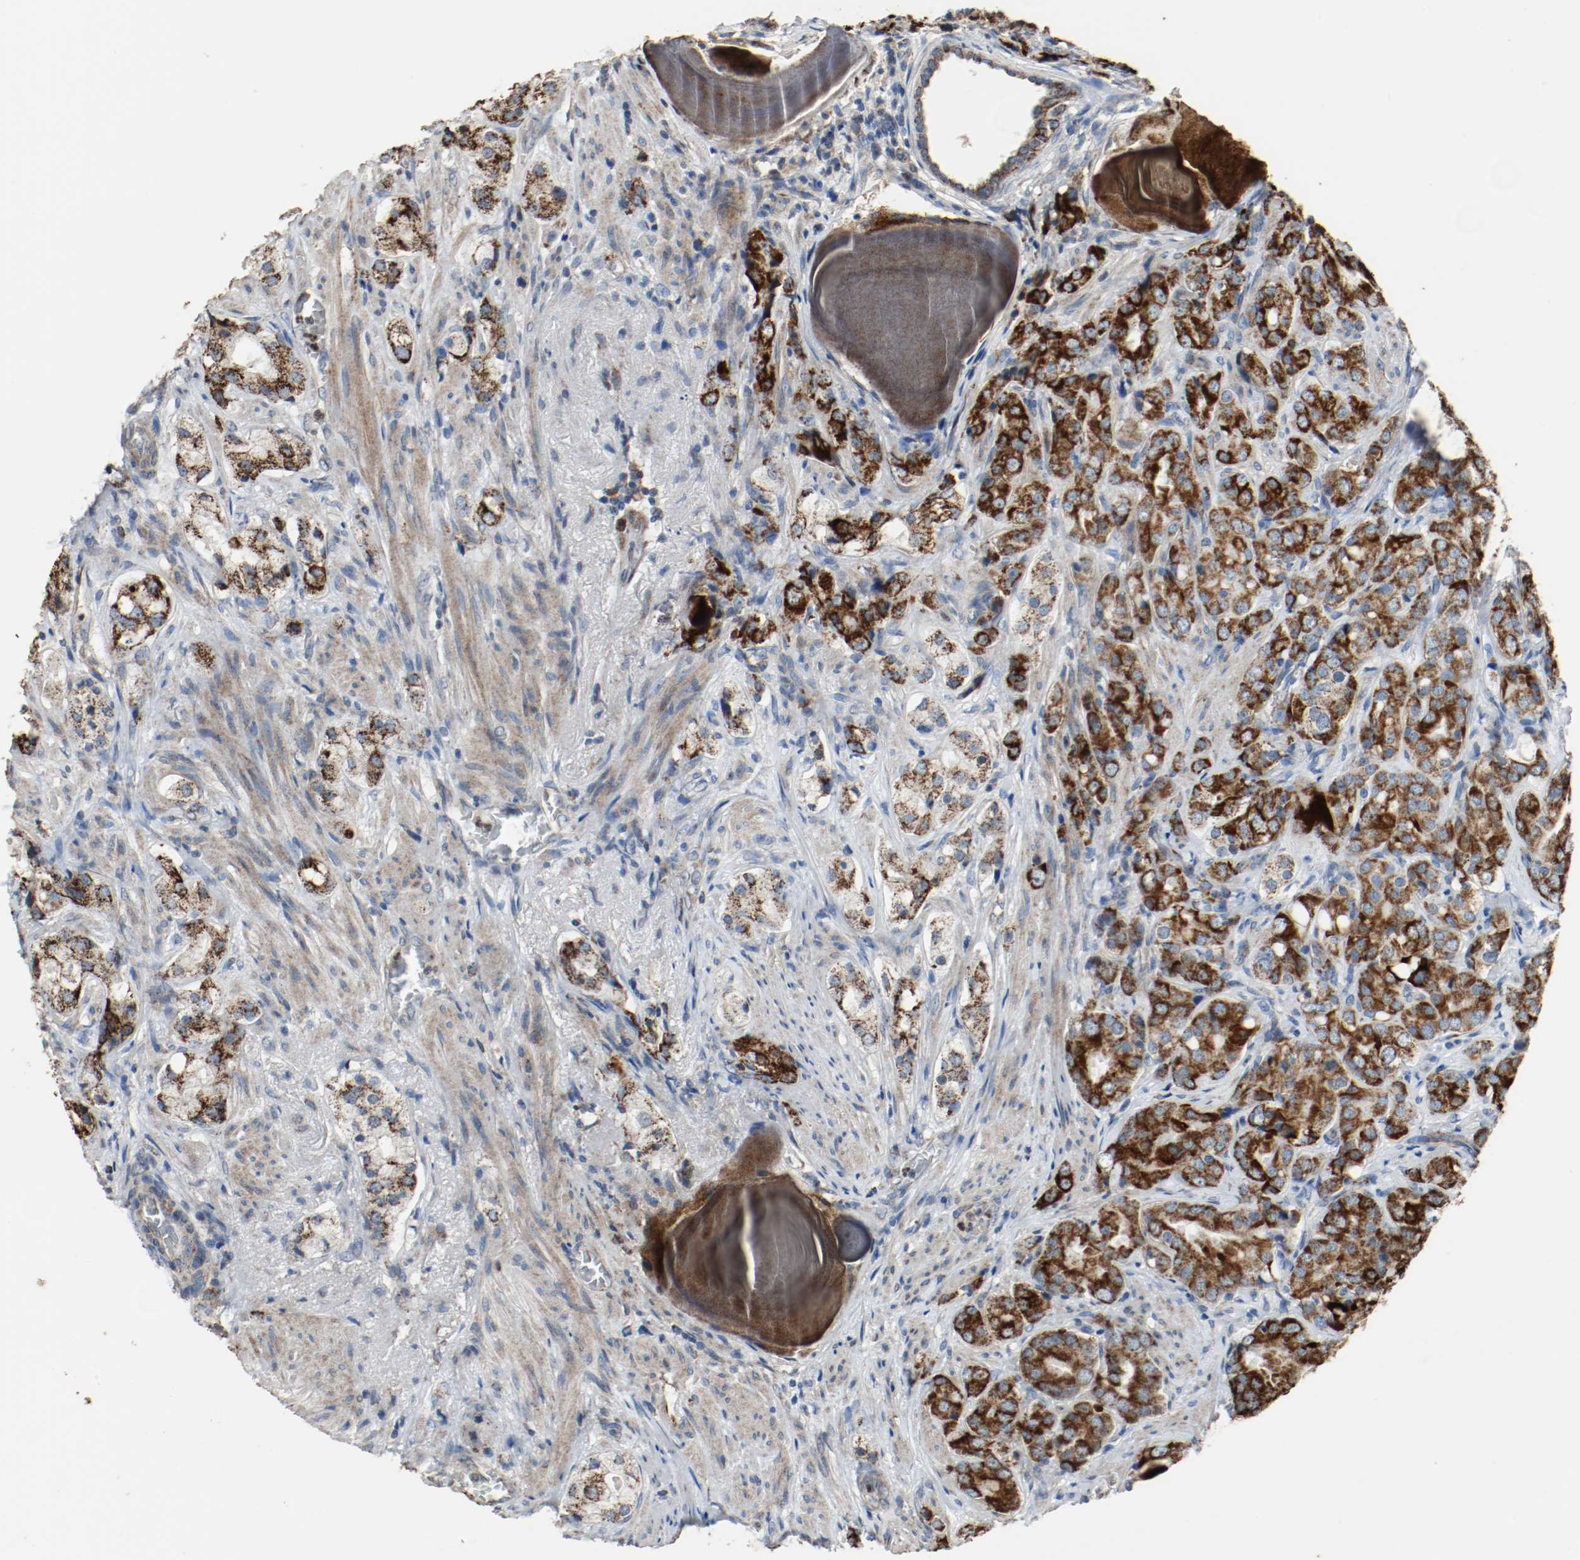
{"staining": {"intensity": "strong", "quantity": ">75%", "location": "cytoplasmic/membranous"}, "tissue": "prostate cancer", "cell_type": "Tumor cells", "image_type": "cancer", "snomed": [{"axis": "morphology", "description": "Adenocarcinoma, High grade"}, {"axis": "topography", "description": "Prostate"}], "caption": "This is an image of immunohistochemistry staining of prostate high-grade adenocarcinoma, which shows strong staining in the cytoplasmic/membranous of tumor cells.", "gene": "ALDH4A1", "patient": {"sex": "male", "age": 68}}